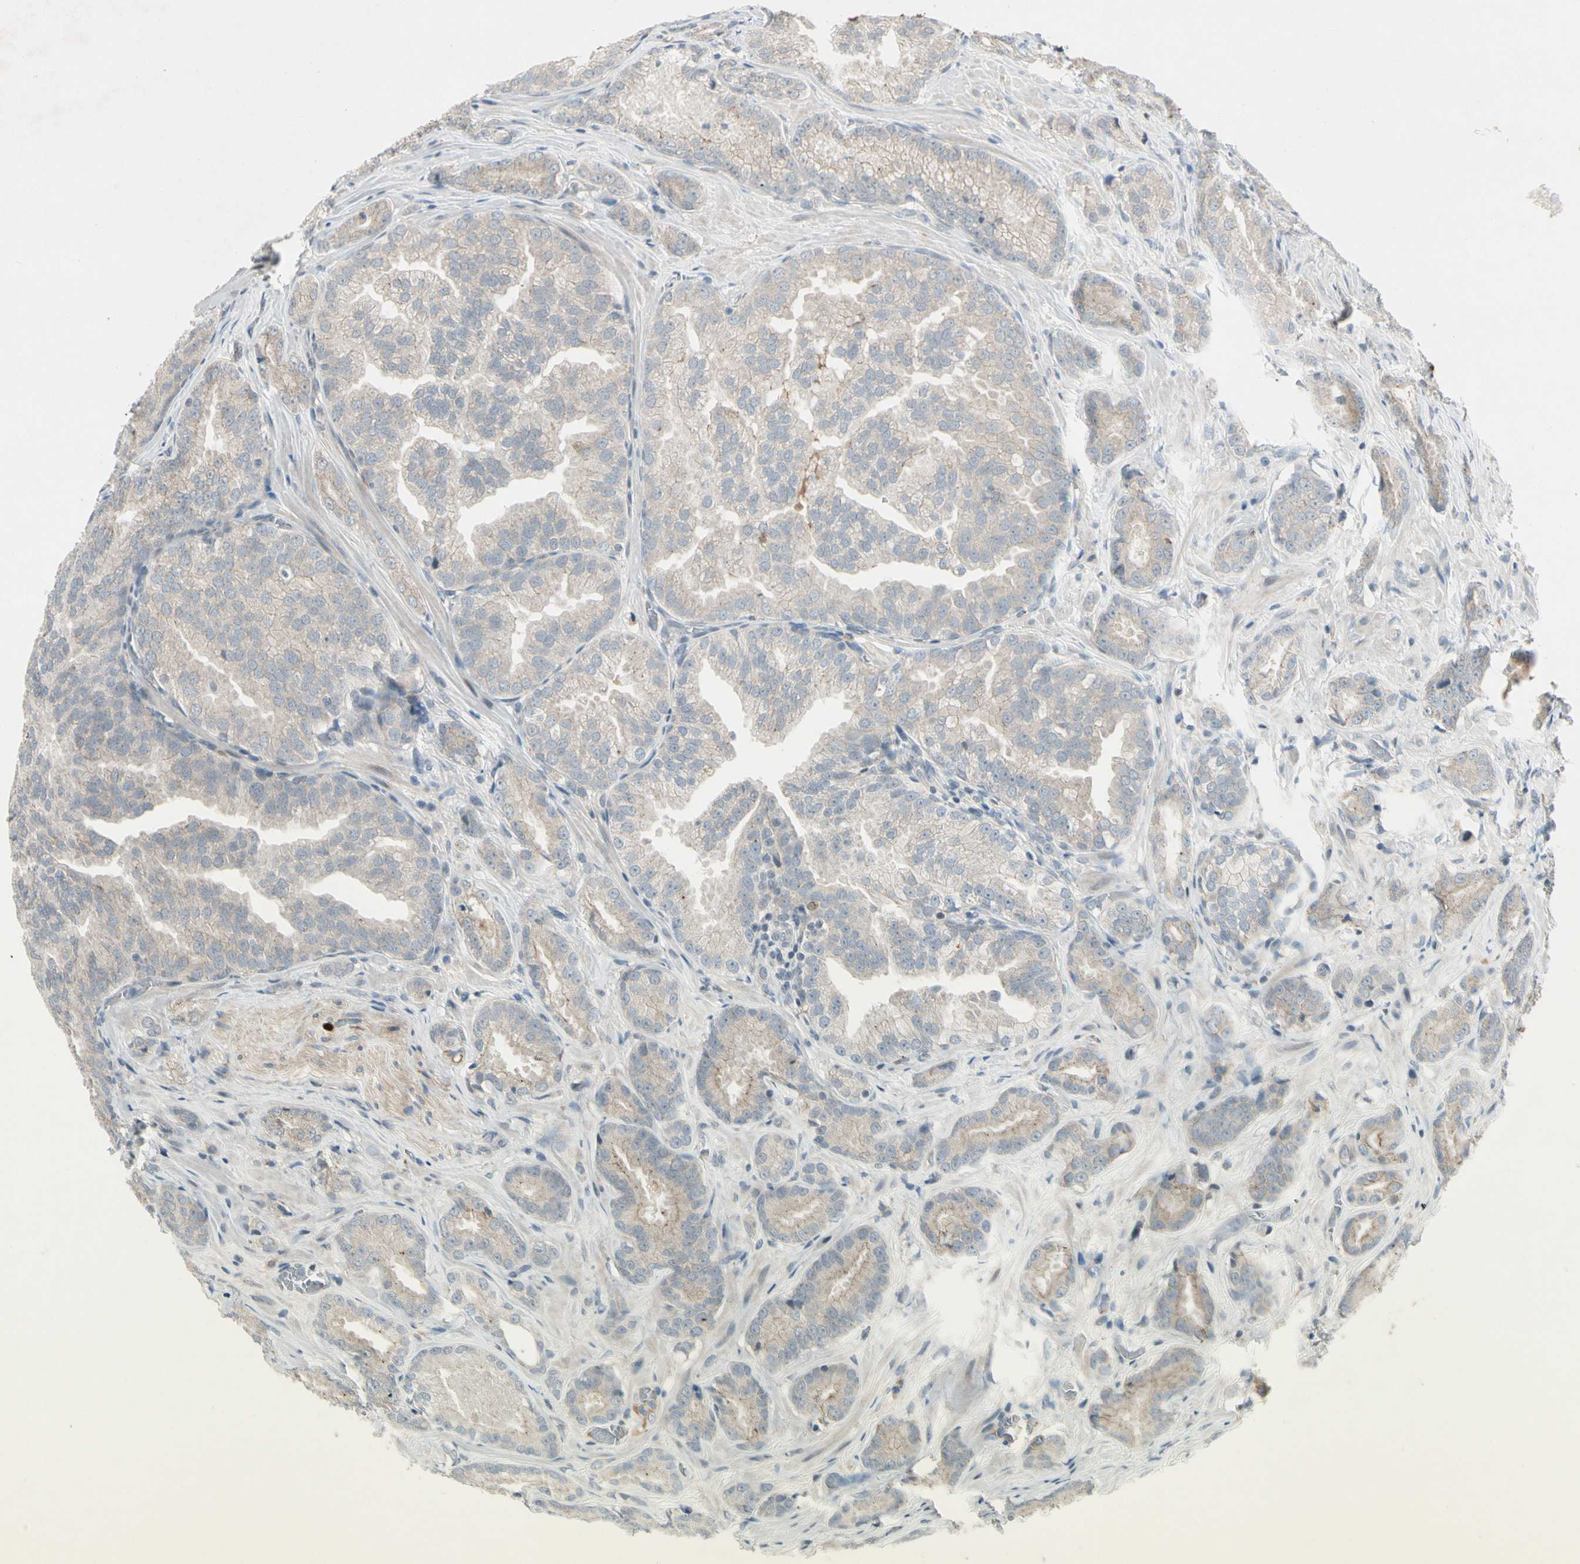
{"staining": {"intensity": "weak", "quantity": "<25%", "location": "cytoplasmic/membranous"}, "tissue": "prostate cancer", "cell_type": "Tumor cells", "image_type": "cancer", "snomed": [{"axis": "morphology", "description": "Adenocarcinoma, High grade"}, {"axis": "topography", "description": "Prostate"}], "caption": "High power microscopy micrograph of an immunohistochemistry (IHC) image of prostate high-grade adenocarcinoma, revealing no significant expression in tumor cells.", "gene": "ICAM5", "patient": {"sex": "male", "age": 64}}